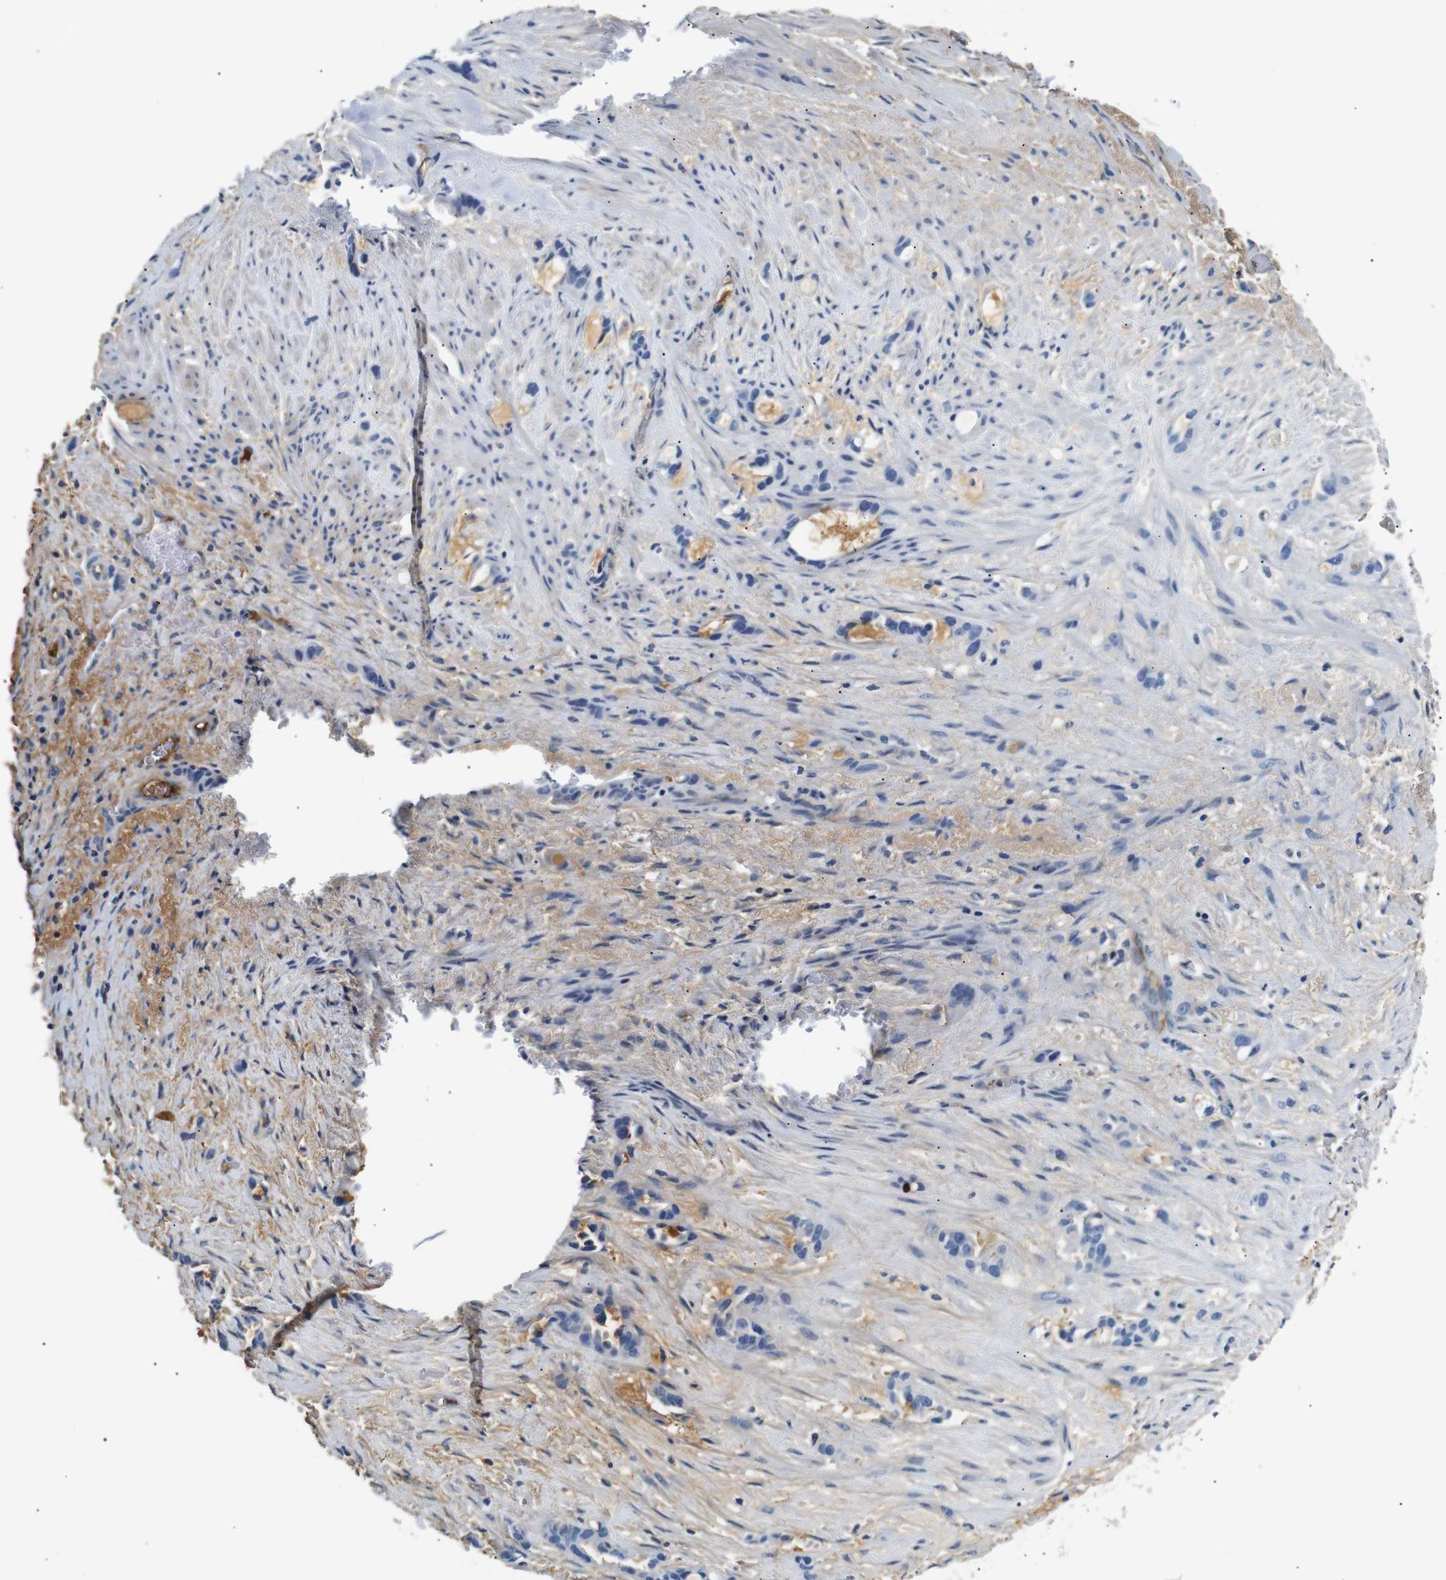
{"staining": {"intensity": "negative", "quantity": "none", "location": "none"}, "tissue": "liver cancer", "cell_type": "Tumor cells", "image_type": "cancer", "snomed": [{"axis": "morphology", "description": "Cholangiocarcinoma"}, {"axis": "topography", "description": "Liver"}], "caption": "Immunohistochemical staining of cholangiocarcinoma (liver) shows no significant staining in tumor cells. (Immunohistochemistry (ihc), brightfield microscopy, high magnification).", "gene": "LHCGR", "patient": {"sex": "female", "age": 65}}